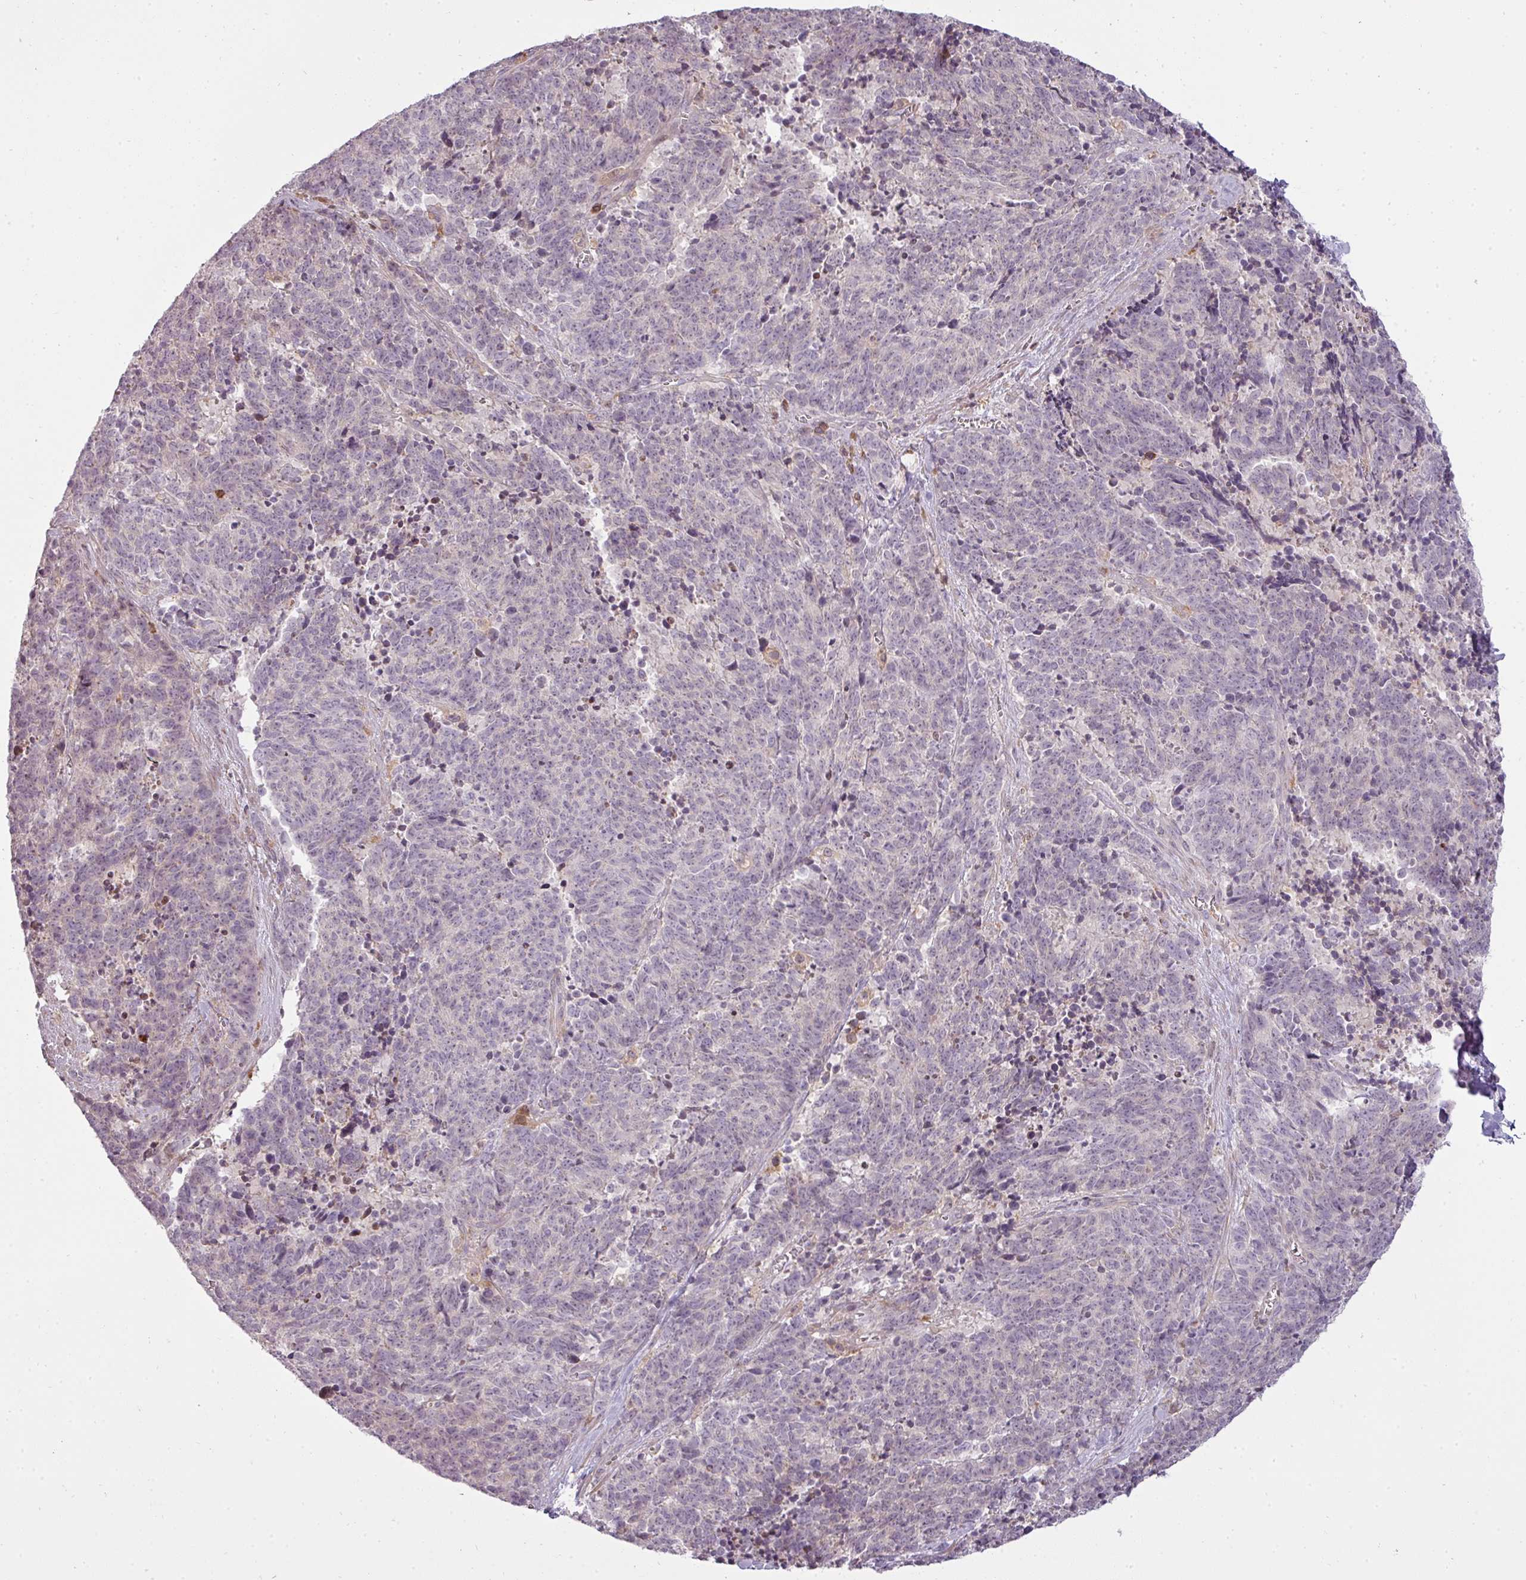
{"staining": {"intensity": "negative", "quantity": "none", "location": "none"}, "tissue": "cervical cancer", "cell_type": "Tumor cells", "image_type": "cancer", "snomed": [{"axis": "morphology", "description": "Squamous cell carcinoma, NOS"}, {"axis": "topography", "description": "Cervix"}], "caption": "An immunohistochemistry (IHC) image of cervical cancer (squamous cell carcinoma) is shown. There is no staining in tumor cells of cervical cancer (squamous cell carcinoma). The staining is performed using DAB (3,3'-diaminobenzidine) brown chromogen with nuclei counter-stained in using hematoxylin.", "gene": "STK4", "patient": {"sex": "female", "age": 29}}